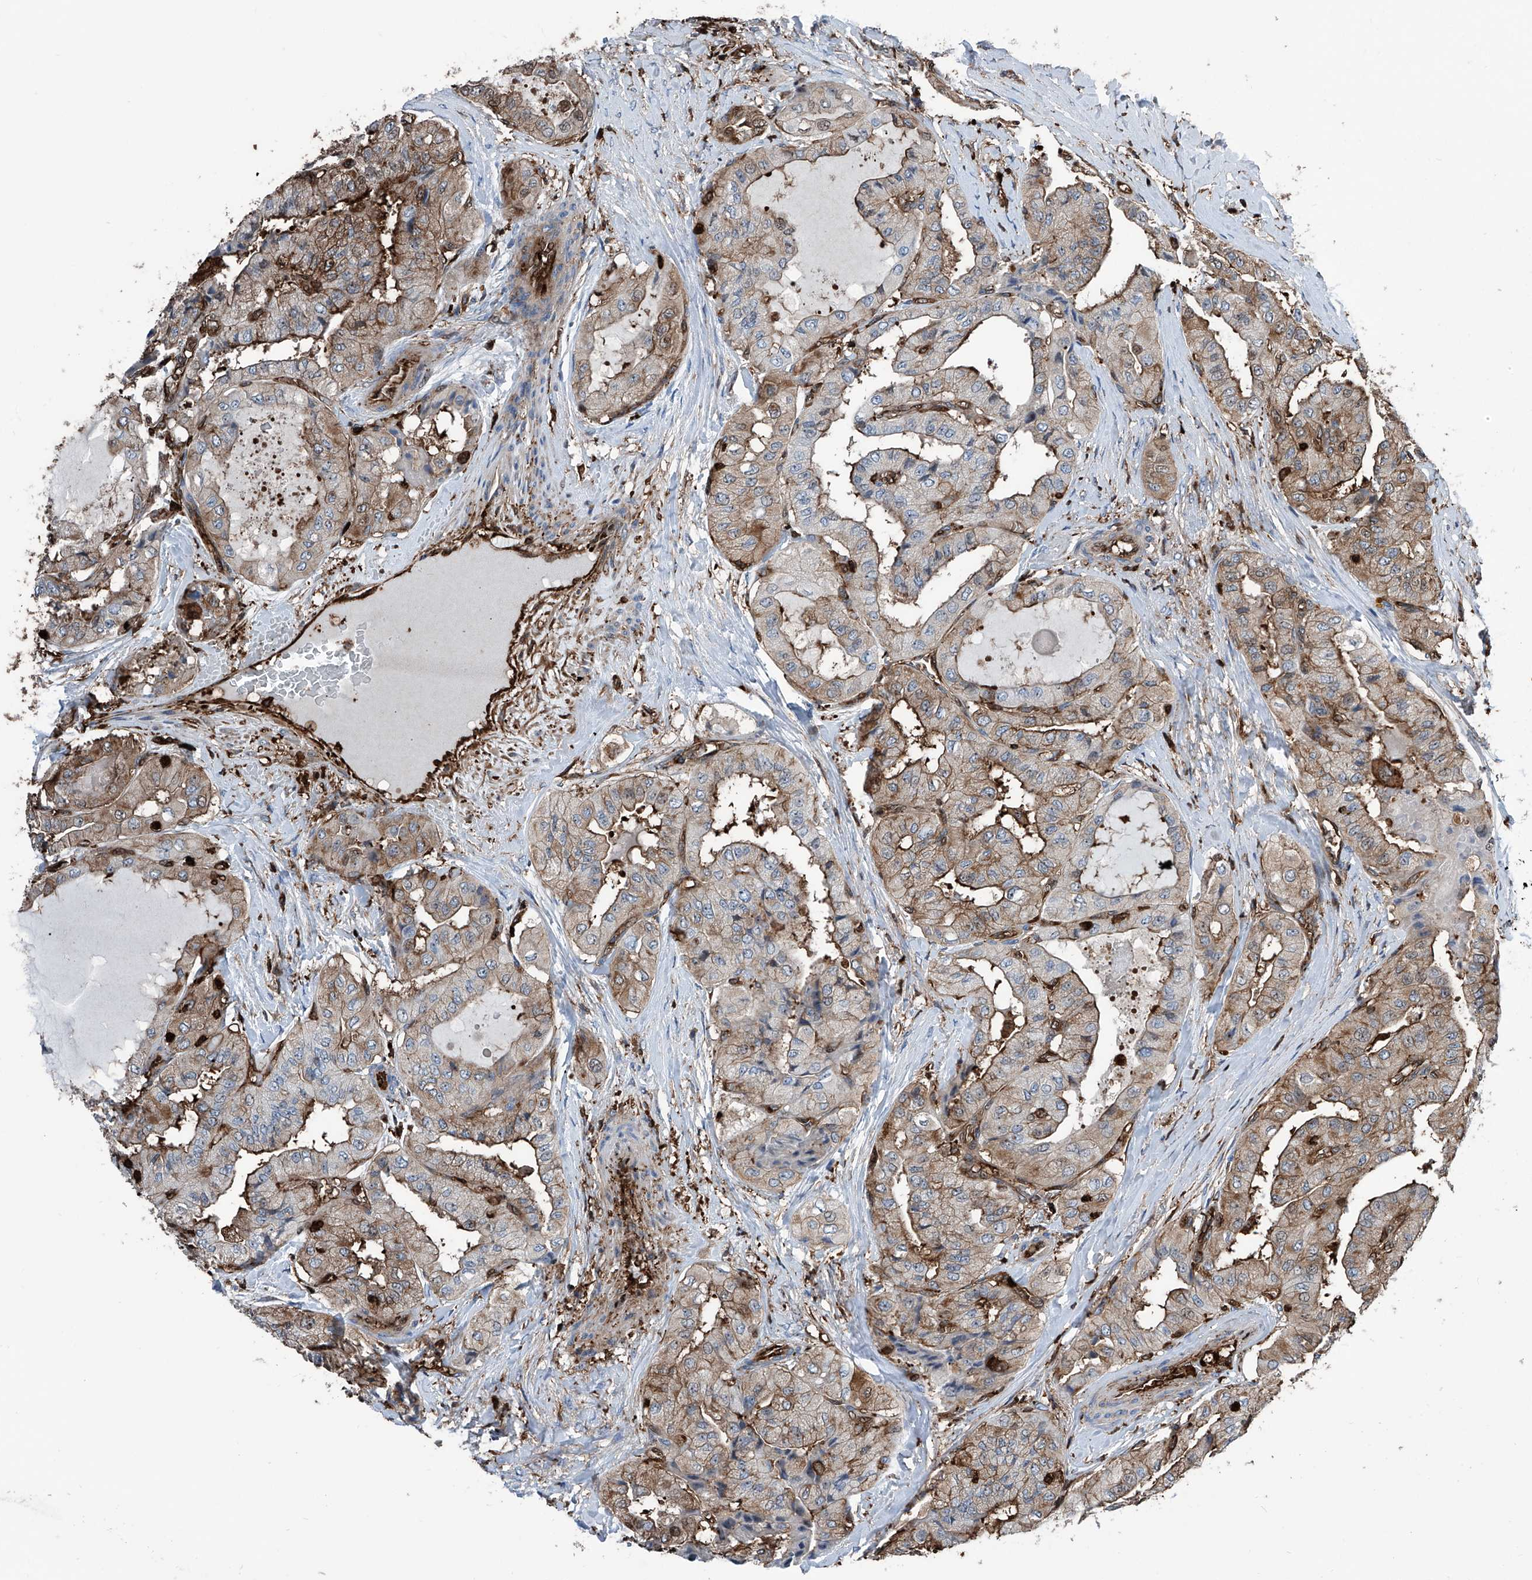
{"staining": {"intensity": "moderate", "quantity": "25%-75%", "location": "cytoplasmic/membranous"}, "tissue": "thyroid cancer", "cell_type": "Tumor cells", "image_type": "cancer", "snomed": [{"axis": "morphology", "description": "Papillary adenocarcinoma, NOS"}, {"axis": "topography", "description": "Thyroid gland"}], "caption": "Tumor cells display medium levels of moderate cytoplasmic/membranous expression in about 25%-75% of cells in papillary adenocarcinoma (thyroid).", "gene": "ZNF484", "patient": {"sex": "female", "age": 59}}